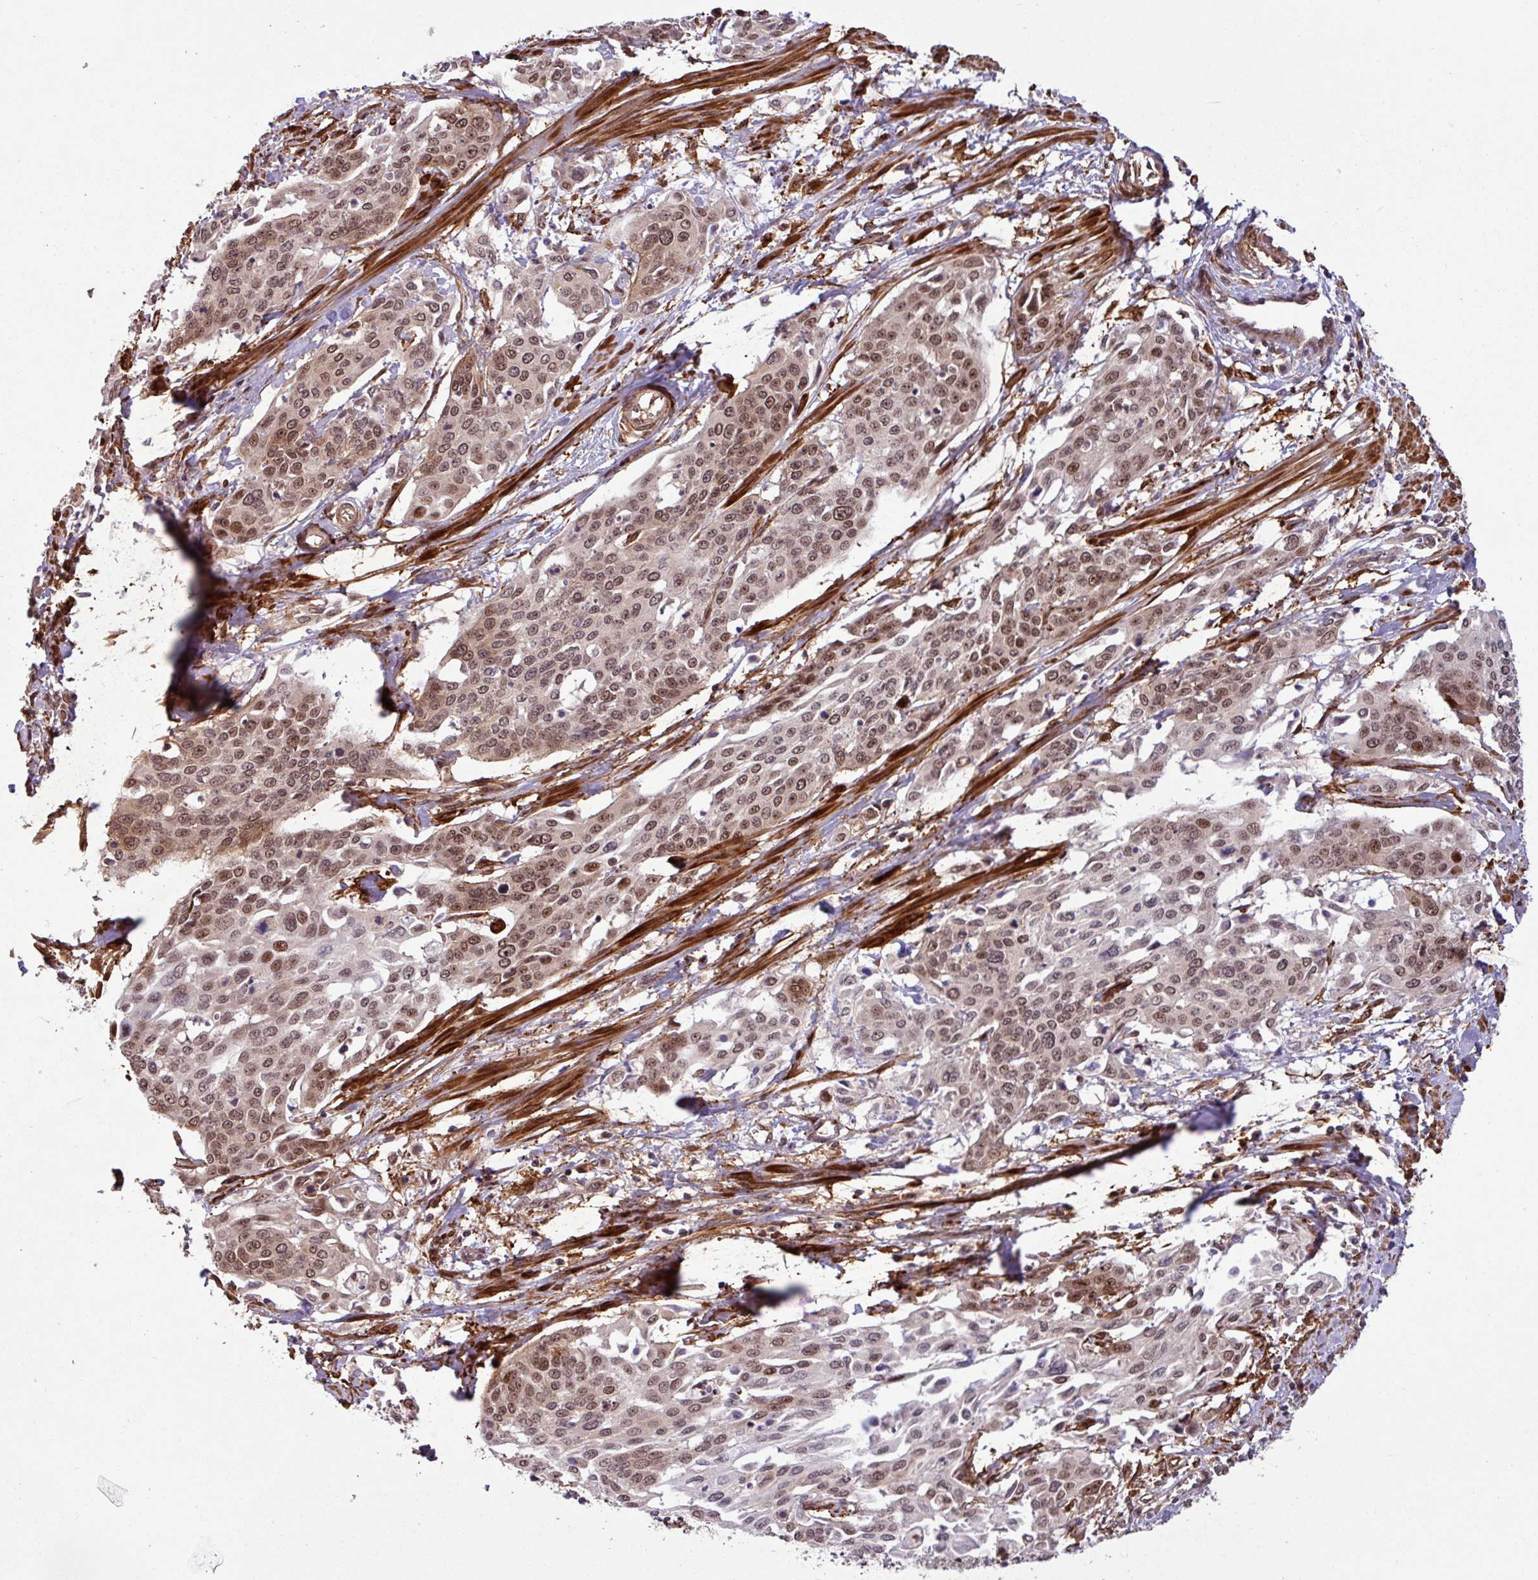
{"staining": {"intensity": "moderate", "quantity": ">75%", "location": "cytoplasmic/membranous,nuclear"}, "tissue": "cervical cancer", "cell_type": "Tumor cells", "image_type": "cancer", "snomed": [{"axis": "morphology", "description": "Squamous cell carcinoma, NOS"}, {"axis": "topography", "description": "Cervix"}], "caption": "Cervical cancer (squamous cell carcinoma) stained with a protein marker demonstrates moderate staining in tumor cells.", "gene": "C7orf50", "patient": {"sex": "female", "age": 44}}